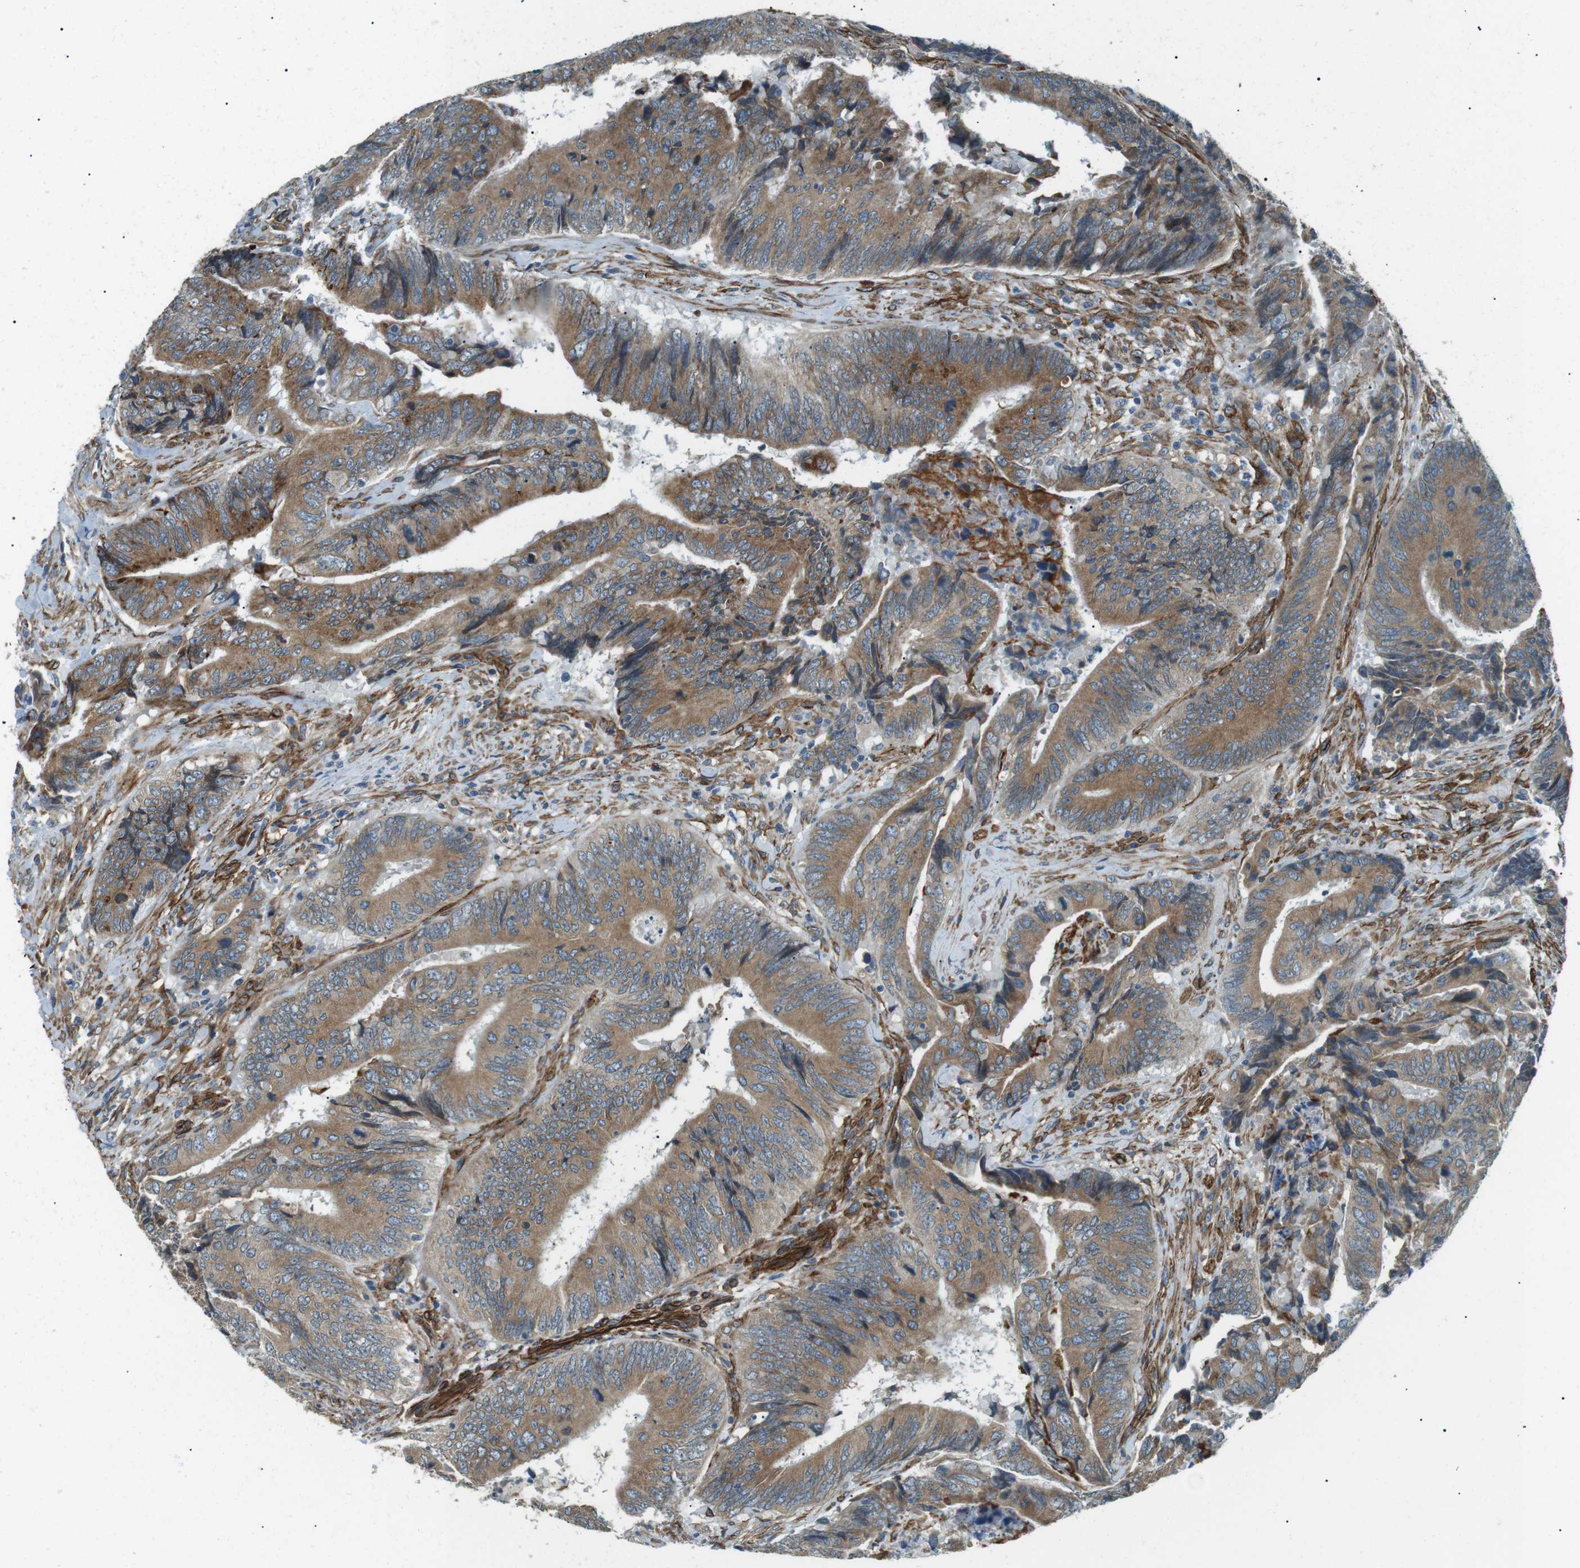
{"staining": {"intensity": "moderate", "quantity": ">75%", "location": "cytoplasmic/membranous"}, "tissue": "colorectal cancer", "cell_type": "Tumor cells", "image_type": "cancer", "snomed": [{"axis": "morphology", "description": "Normal tissue, NOS"}, {"axis": "morphology", "description": "Adenocarcinoma, NOS"}, {"axis": "topography", "description": "Colon"}], "caption": "Immunohistochemistry photomicrograph of colorectal cancer (adenocarcinoma) stained for a protein (brown), which exhibits medium levels of moderate cytoplasmic/membranous staining in about >75% of tumor cells.", "gene": "ODR4", "patient": {"sex": "male", "age": 56}}